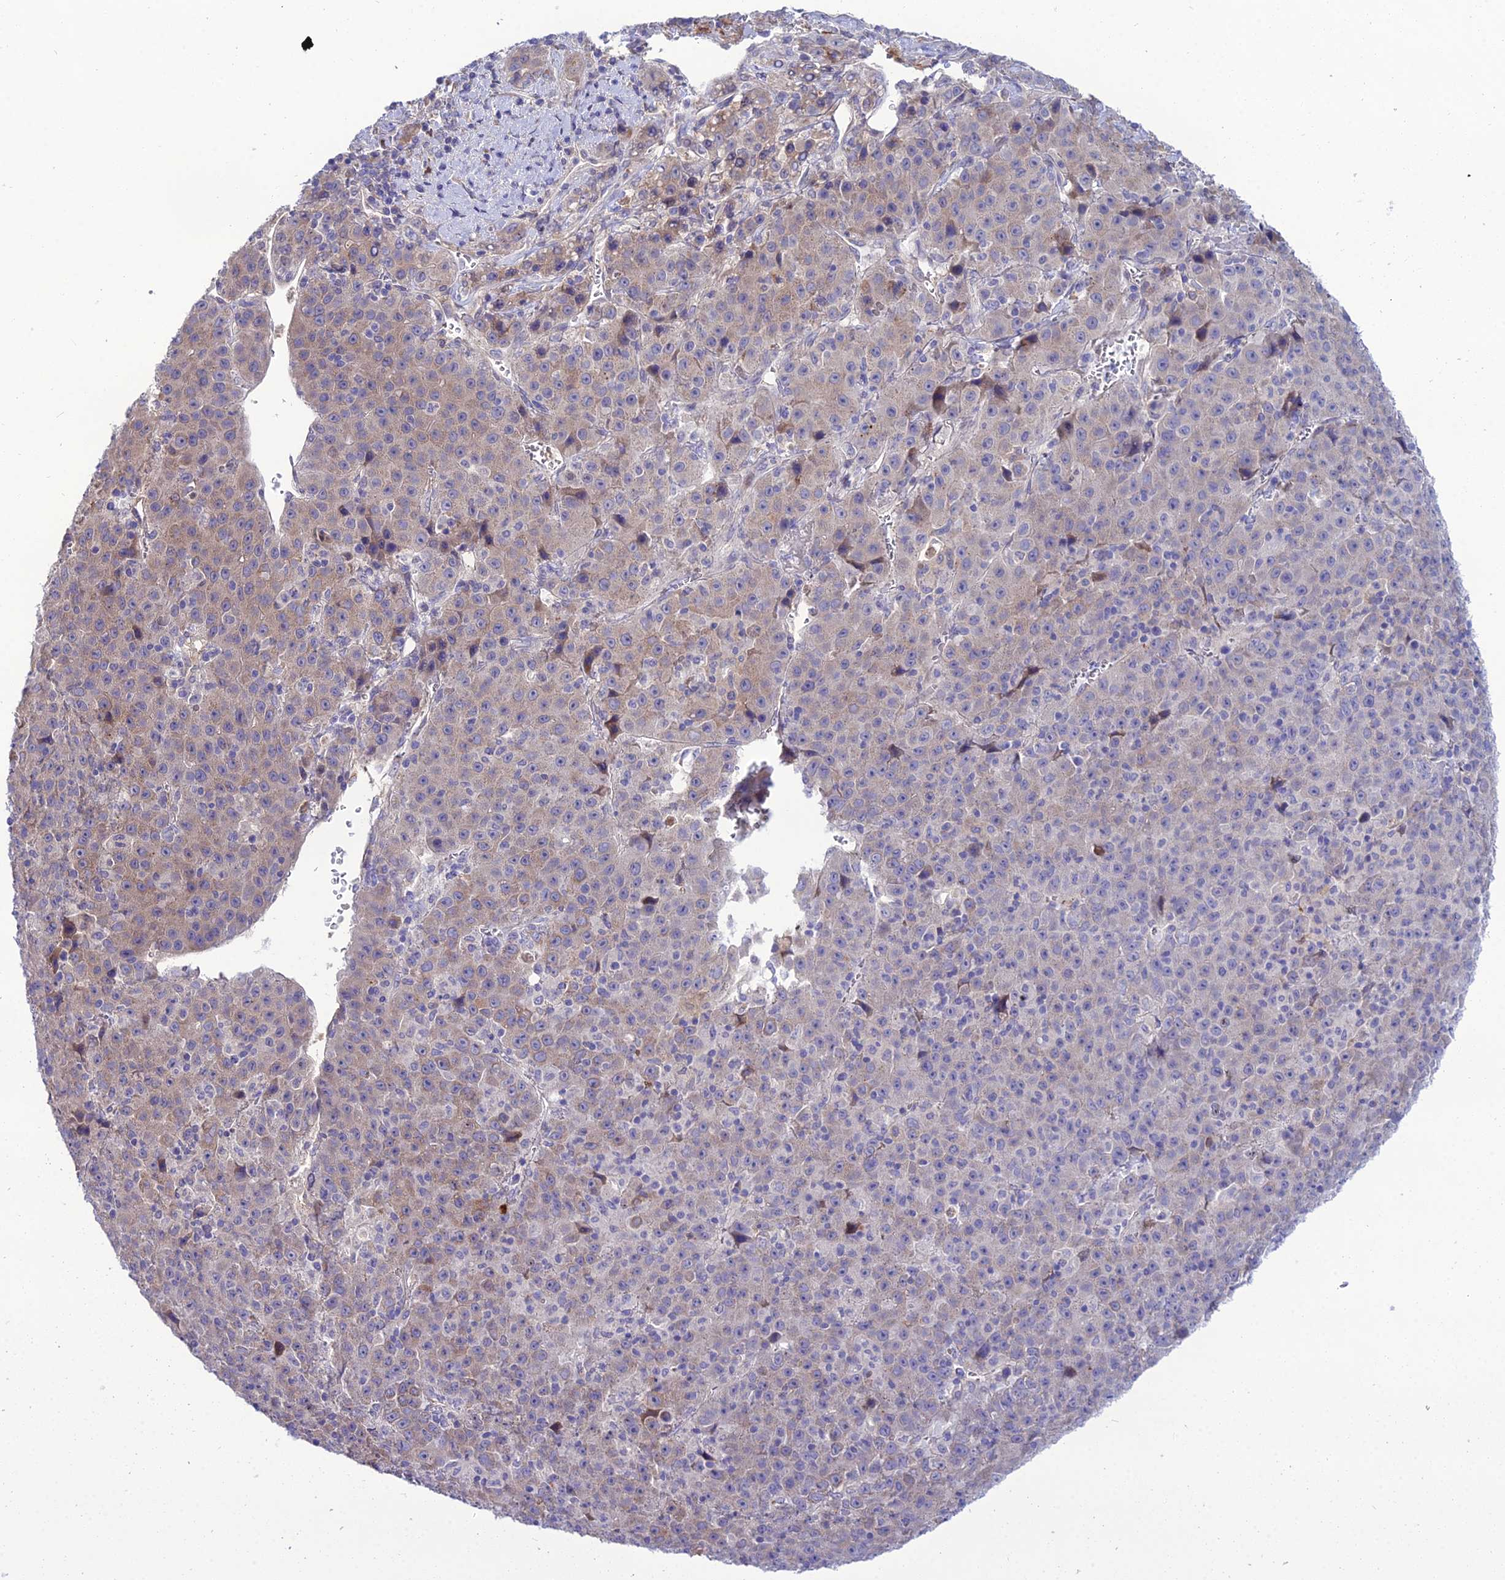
{"staining": {"intensity": "moderate", "quantity": "<25%", "location": "cytoplasmic/membranous"}, "tissue": "liver cancer", "cell_type": "Tumor cells", "image_type": "cancer", "snomed": [{"axis": "morphology", "description": "Carcinoma, Hepatocellular, NOS"}, {"axis": "topography", "description": "Liver"}], "caption": "Human liver hepatocellular carcinoma stained with a brown dye shows moderate cytoplasmic/membranous positive expression in approximately <25% of tumor cells.", "gene": "MB21D2", "patient": {"sex": "female", "age": 53}}